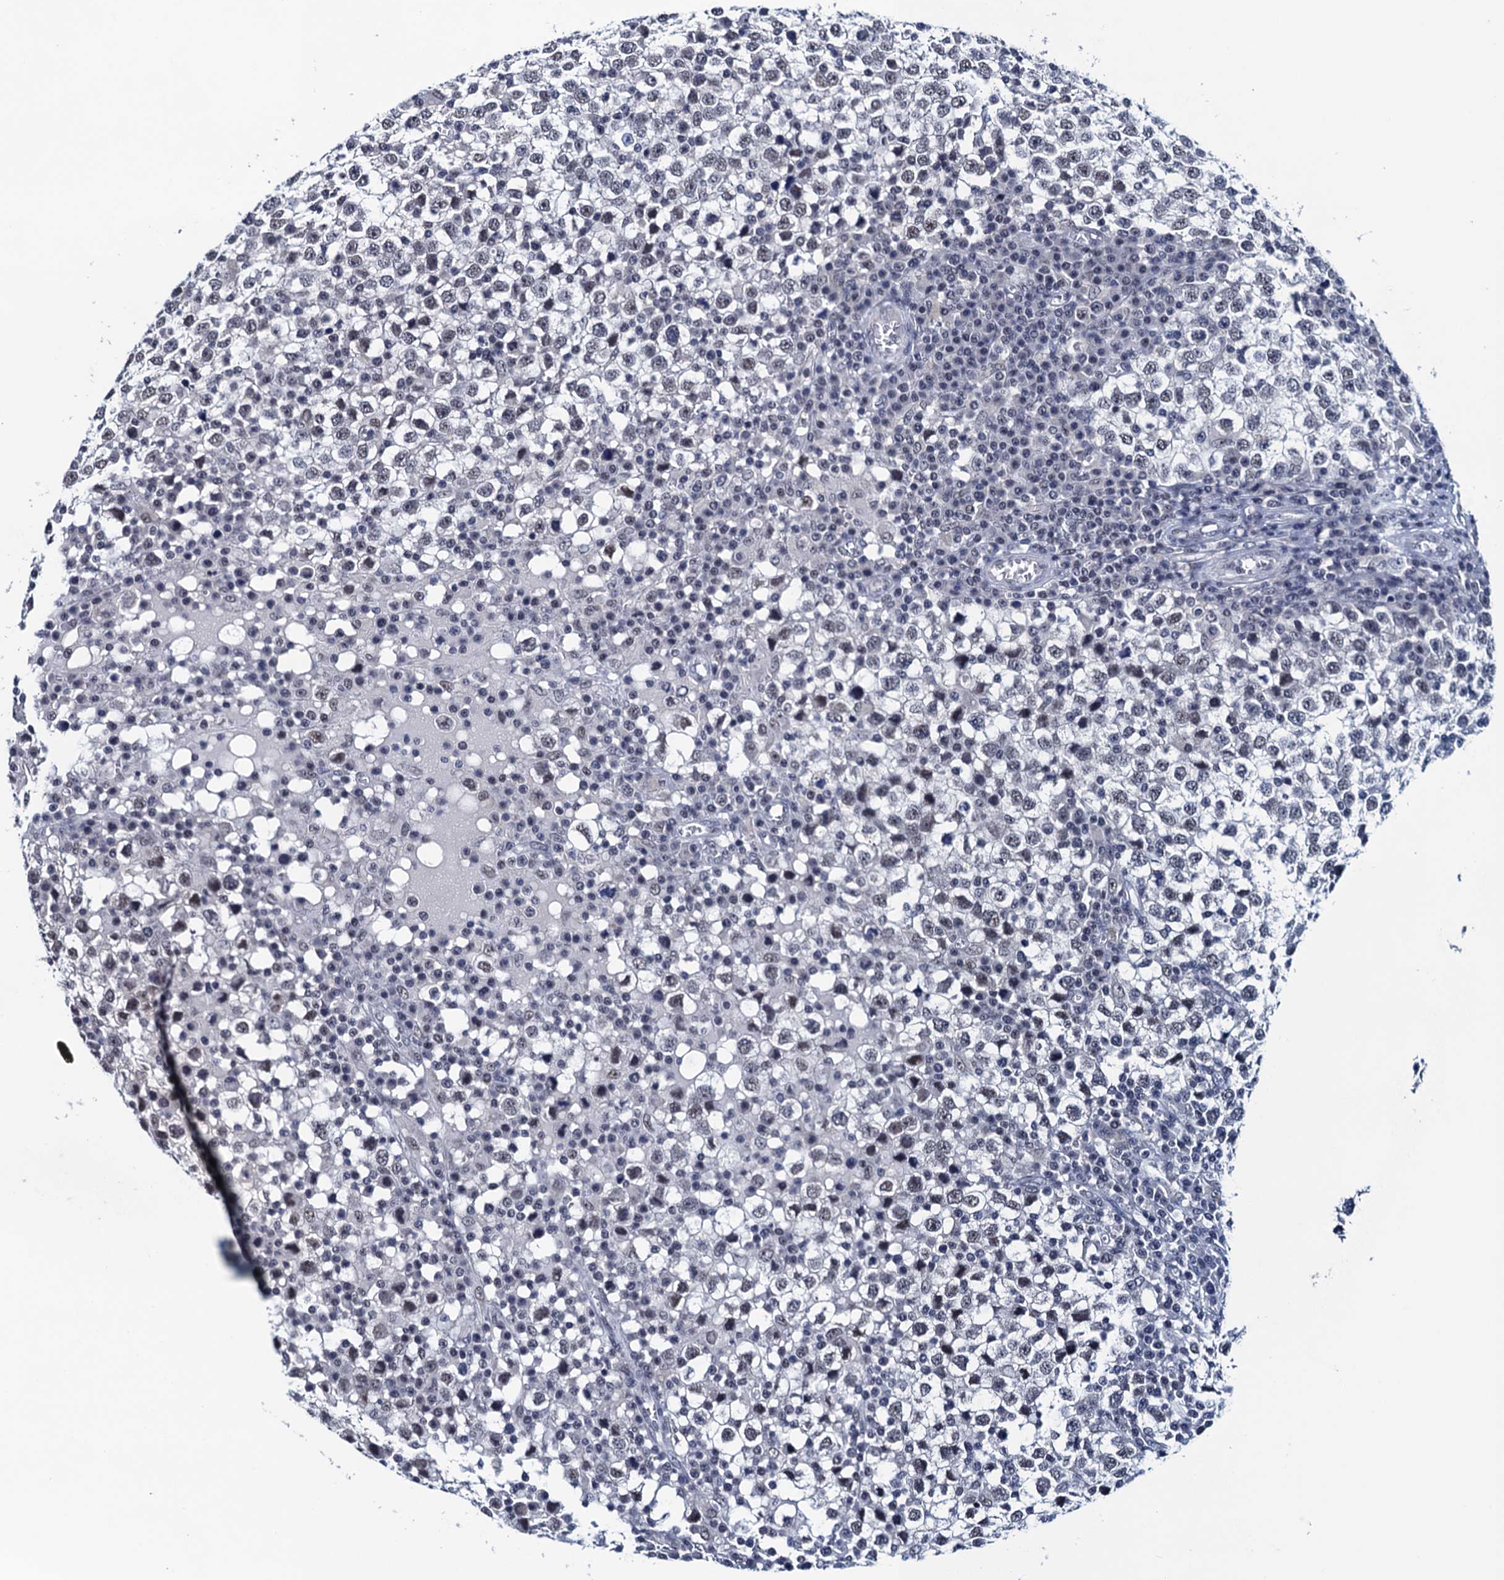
{"staining": {"intensity": "negative", "quantity": "none", "location": "none"}, "tissue": "testis cancer", "cell_type": "Tumor cells", "image_type": "cancer", "snomed": [{"axis": "morphology", "description": "Seminoma, NOS"}, {"axis": "topography", "description": "Testis"}], "caption": "DAB immunohistochemical staining of testis cancer shows no significant expression in tumor cells.", "gene": "FNBP4", "patient": {"sex": "male", "age": 65}}